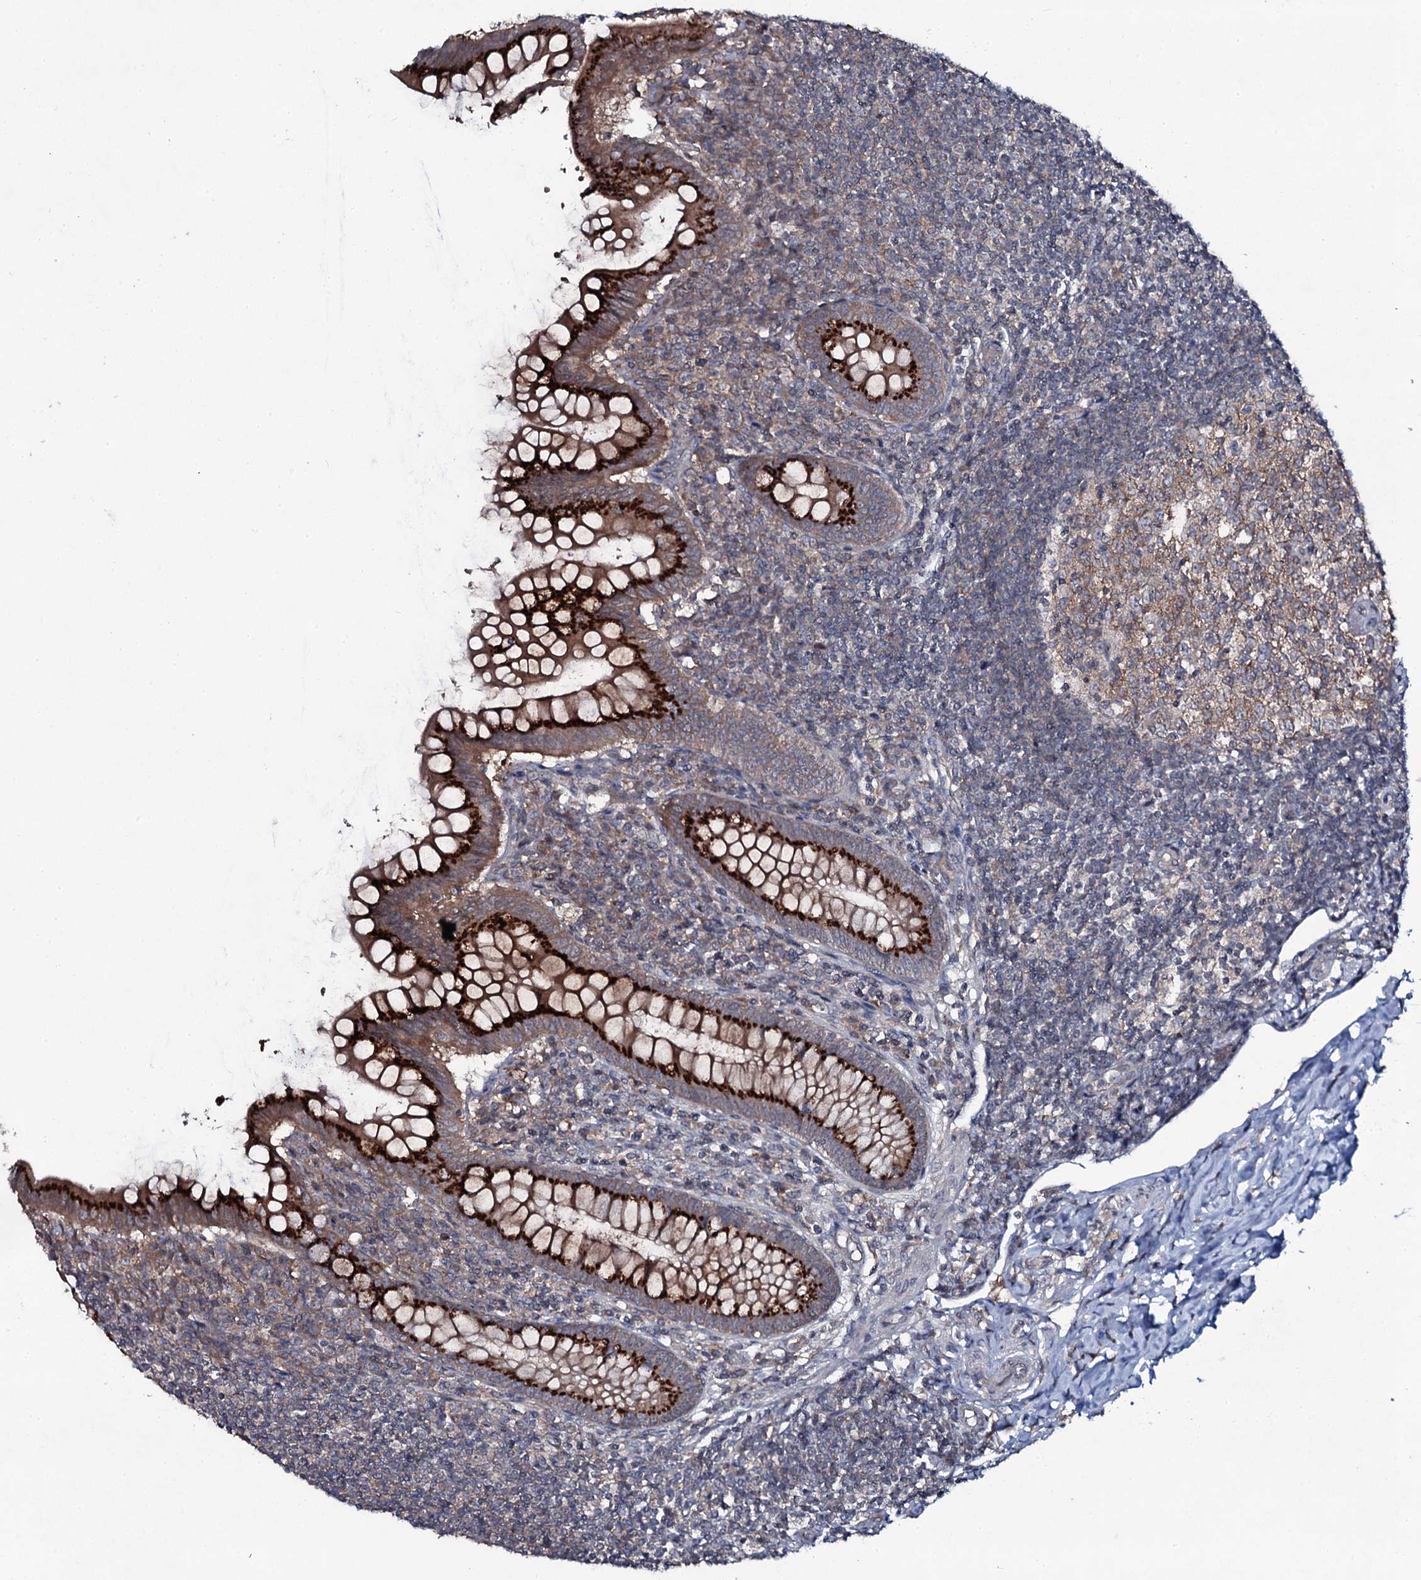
{"staining": {"intensity": "strong", "quantity": ">75%", "location": "cytoplasmic/membranous"}, "tissue": "appendix", "cell_type": "Glandular cells", "image_type": "normal", "snomed": [{"axis": "morphology", "description": "Normal tissue, NOS"}, {"axis": "topography", "description": "Appendix"}], "caption": "Immunohistochemistry photomicrograph of benign appendix: human appendix stained using immunohistochemistry displays high levels of strong protein expression localized specifically in the cytoplasmic/membranous of glandular cells, appearing as a cytoplasmic/membranous brown color.", "gene": "SNAP23", "patient": {"sex": "female", "age": 33}}